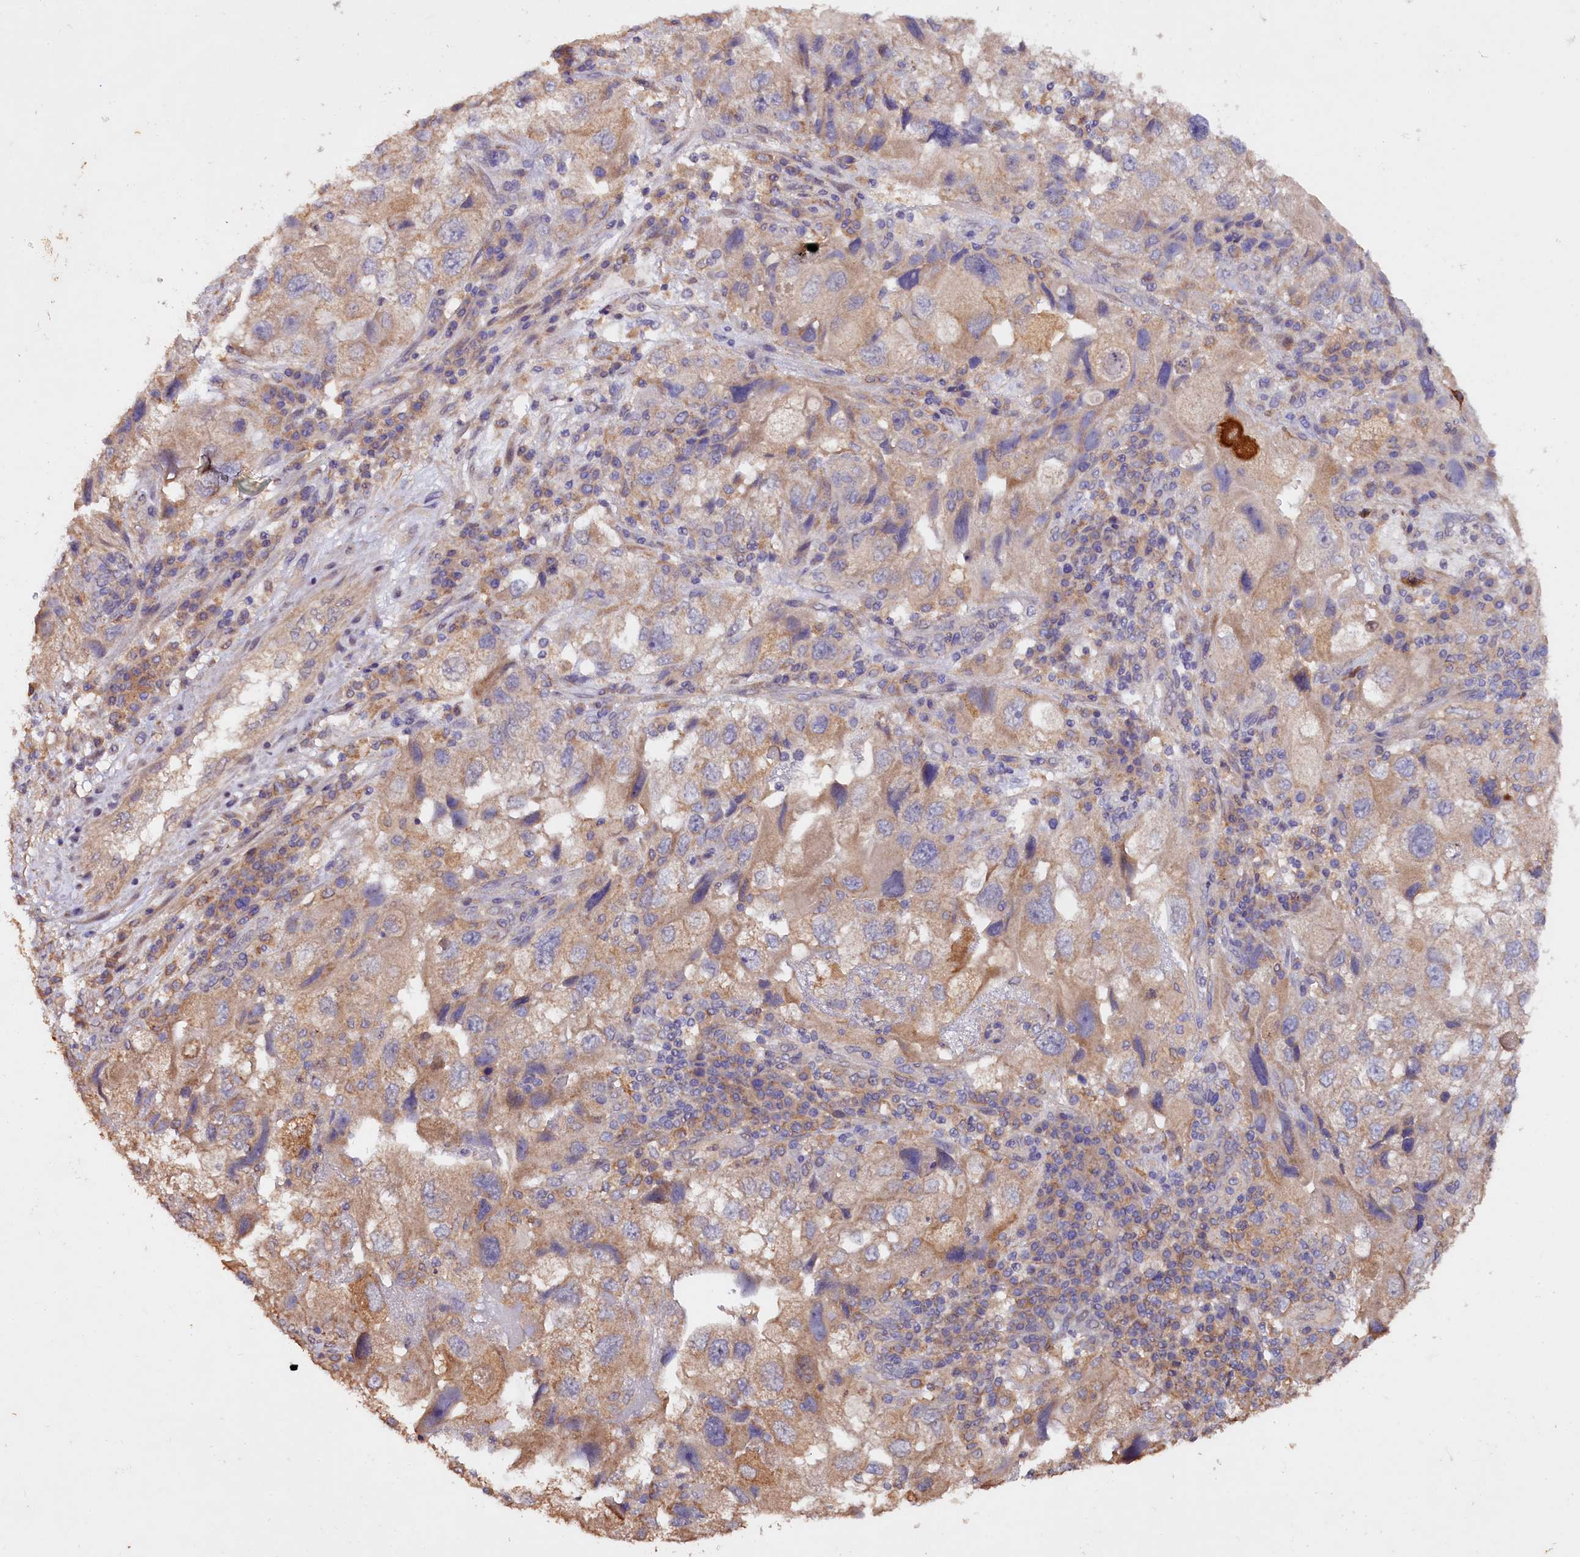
{"staining": {"intensity": "moderate", "quantity": "<25%", "location": "cytoplasmic/membranous"}, "tissue": "endometrial cancer", "cell_type": "Tumor cells", "image_type": "cancer", "snomed": [{"axis": "morphology", "description": "Adenocarcinoma, NOS"}, {"axis": "topography", "description": "Endometrium"}], "caption": "A histopathology image of human endometrial cancer stained for a protein reveals moderate cytoplasmic/membranous brown staining in tumor cells. Nuclei are stained in blue.", "gene": "ETFBKMT", "patient": {"sex": "female", "age": 49}}